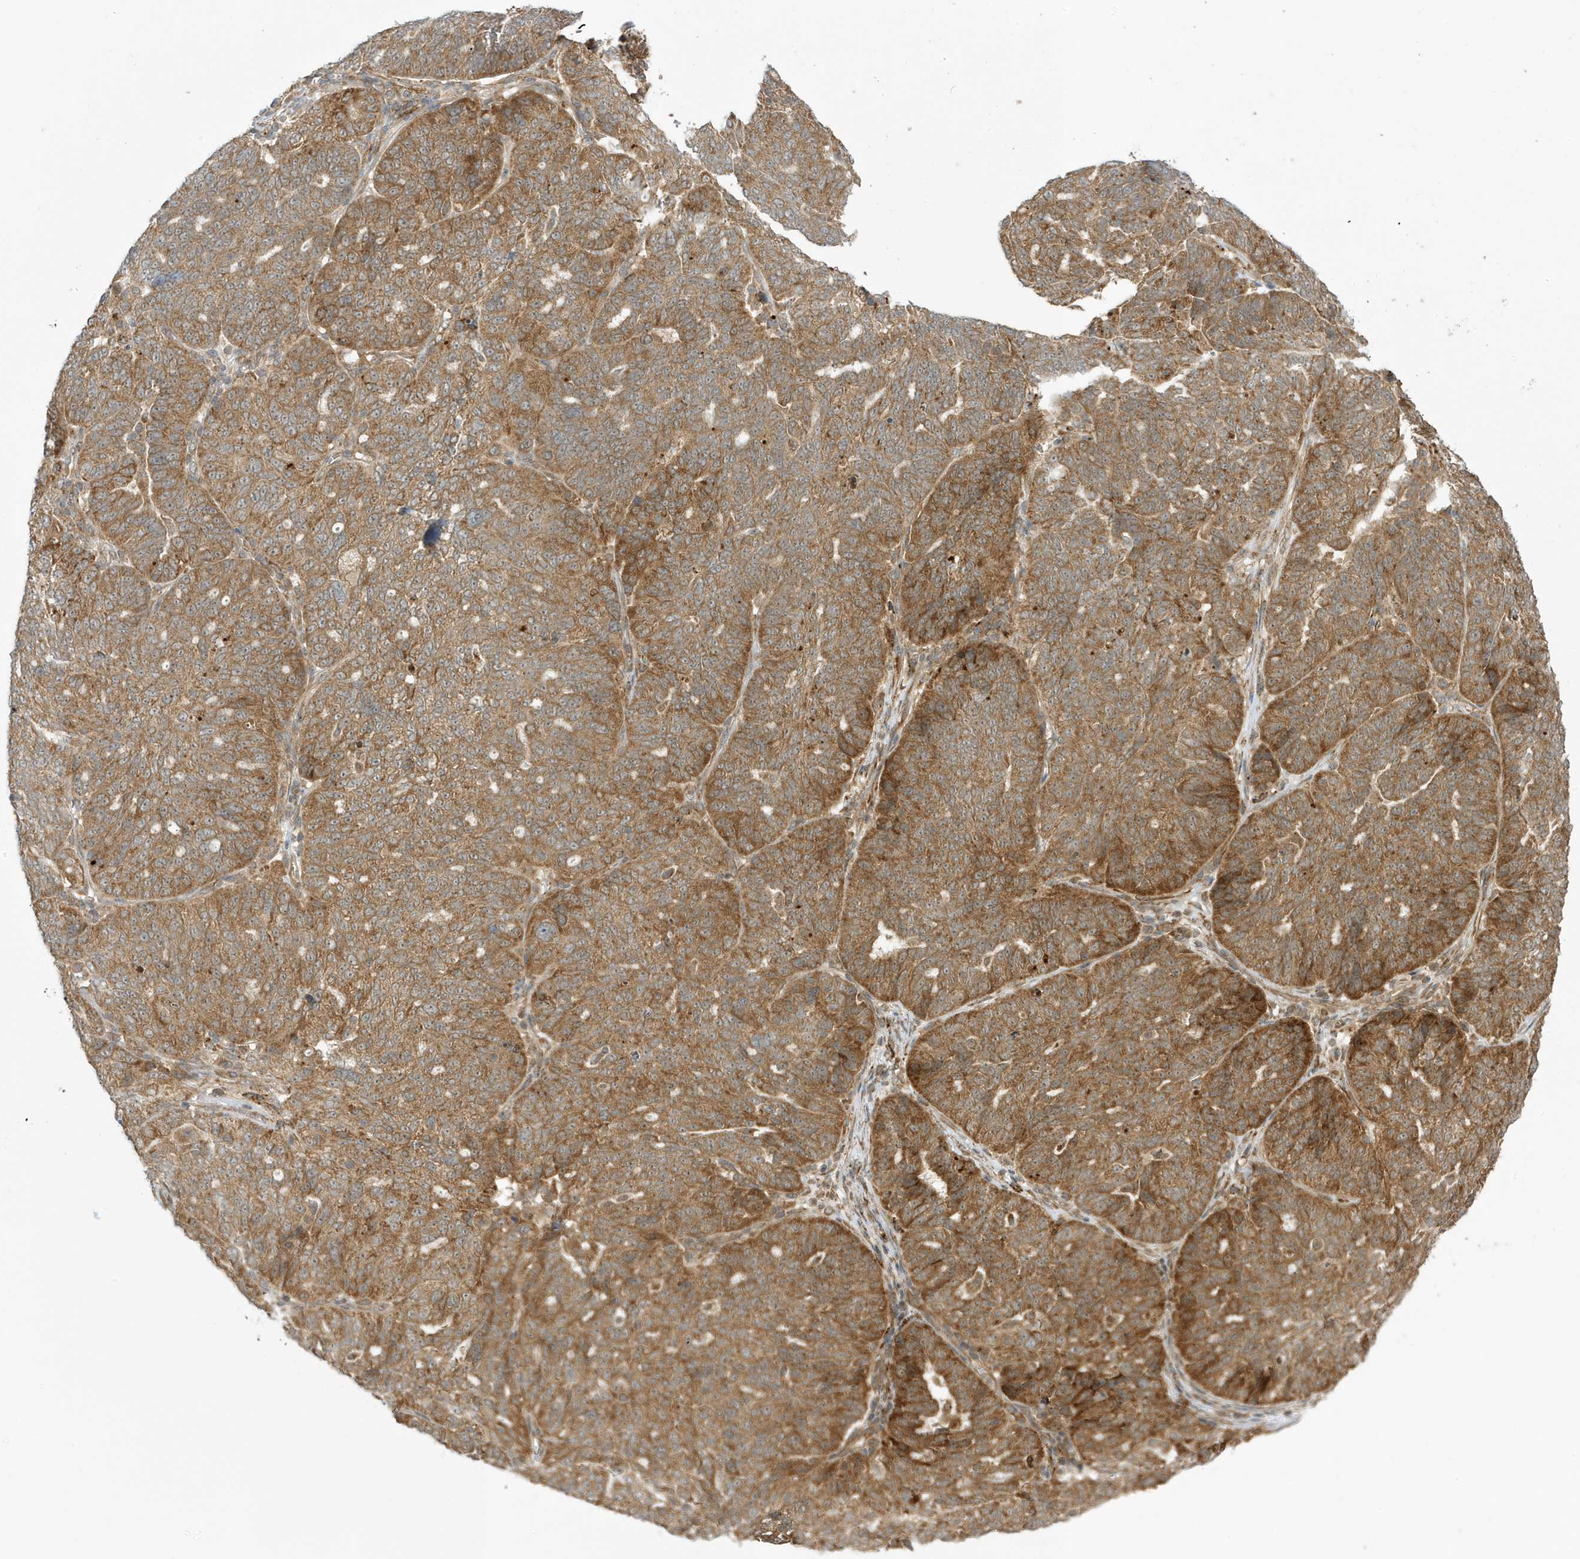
{"staining": {"intensity": "strong", "quantity": ">75%", "location": "cytoplasmic/membranous"}, "tissue": "ovarian cancer", "cell_type": "Tumor cells", "image_type": "cancer", "snomed": [{"axis": "morphology", "description": "Cystadenocarcinoma, serous, NOS"}, {"axis": "topography", "description": "Ovary"}], "caption": "An immunohistochemistry micrograph of tumor tissue is shown. Protein staining in brown highlights strong cytoplasmic/membranous positivity in serous cystadenocarcinoma (ovarian) within tumor cells.", "gene": "DHX36", "patient": {"sex": "female", "age": 59}}